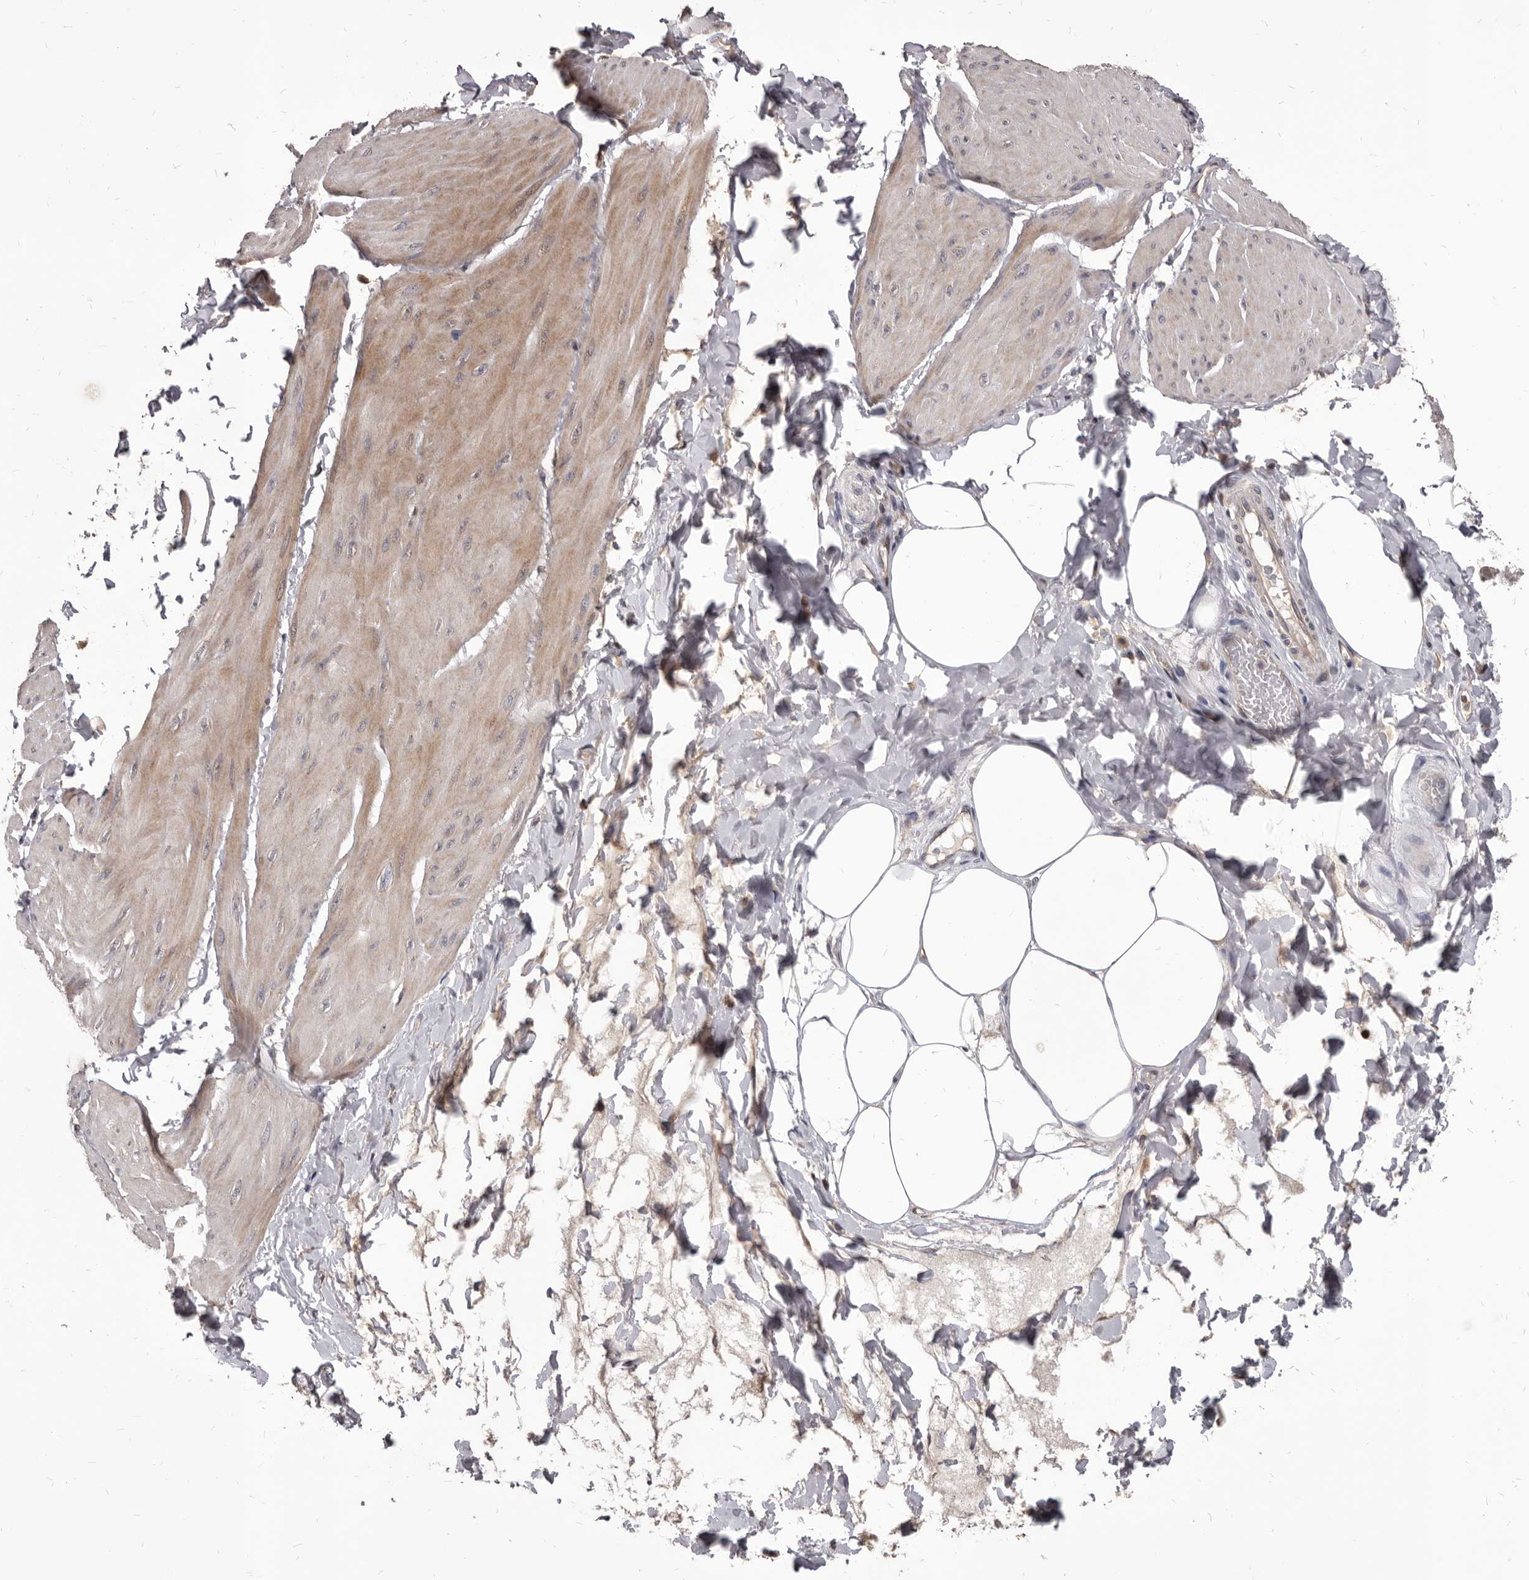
{"staining": {"intensity": "weak", "quantity": "25%-75%", "location": "cytoplasmic/membranous"}, "tissue": "smooth muscle", "cell_type": "Smooth muscle cells", "image_type": "normal", "snomed": [{"axis": "morphology", "description": "Urothelial carcinoma, High grade"}, {"axis": "topography", "description": "Urinary bladder"}], "caption": "A high-resolution histopathology image shows IHC staining of normal smooth muscle, which exhibits weak cytoplasmic/membranous positivity in approximately 25%-75% of smooth muscle cells.", "gene": "MAP3K14", "patient": {"sex": "male", "age": 46}}